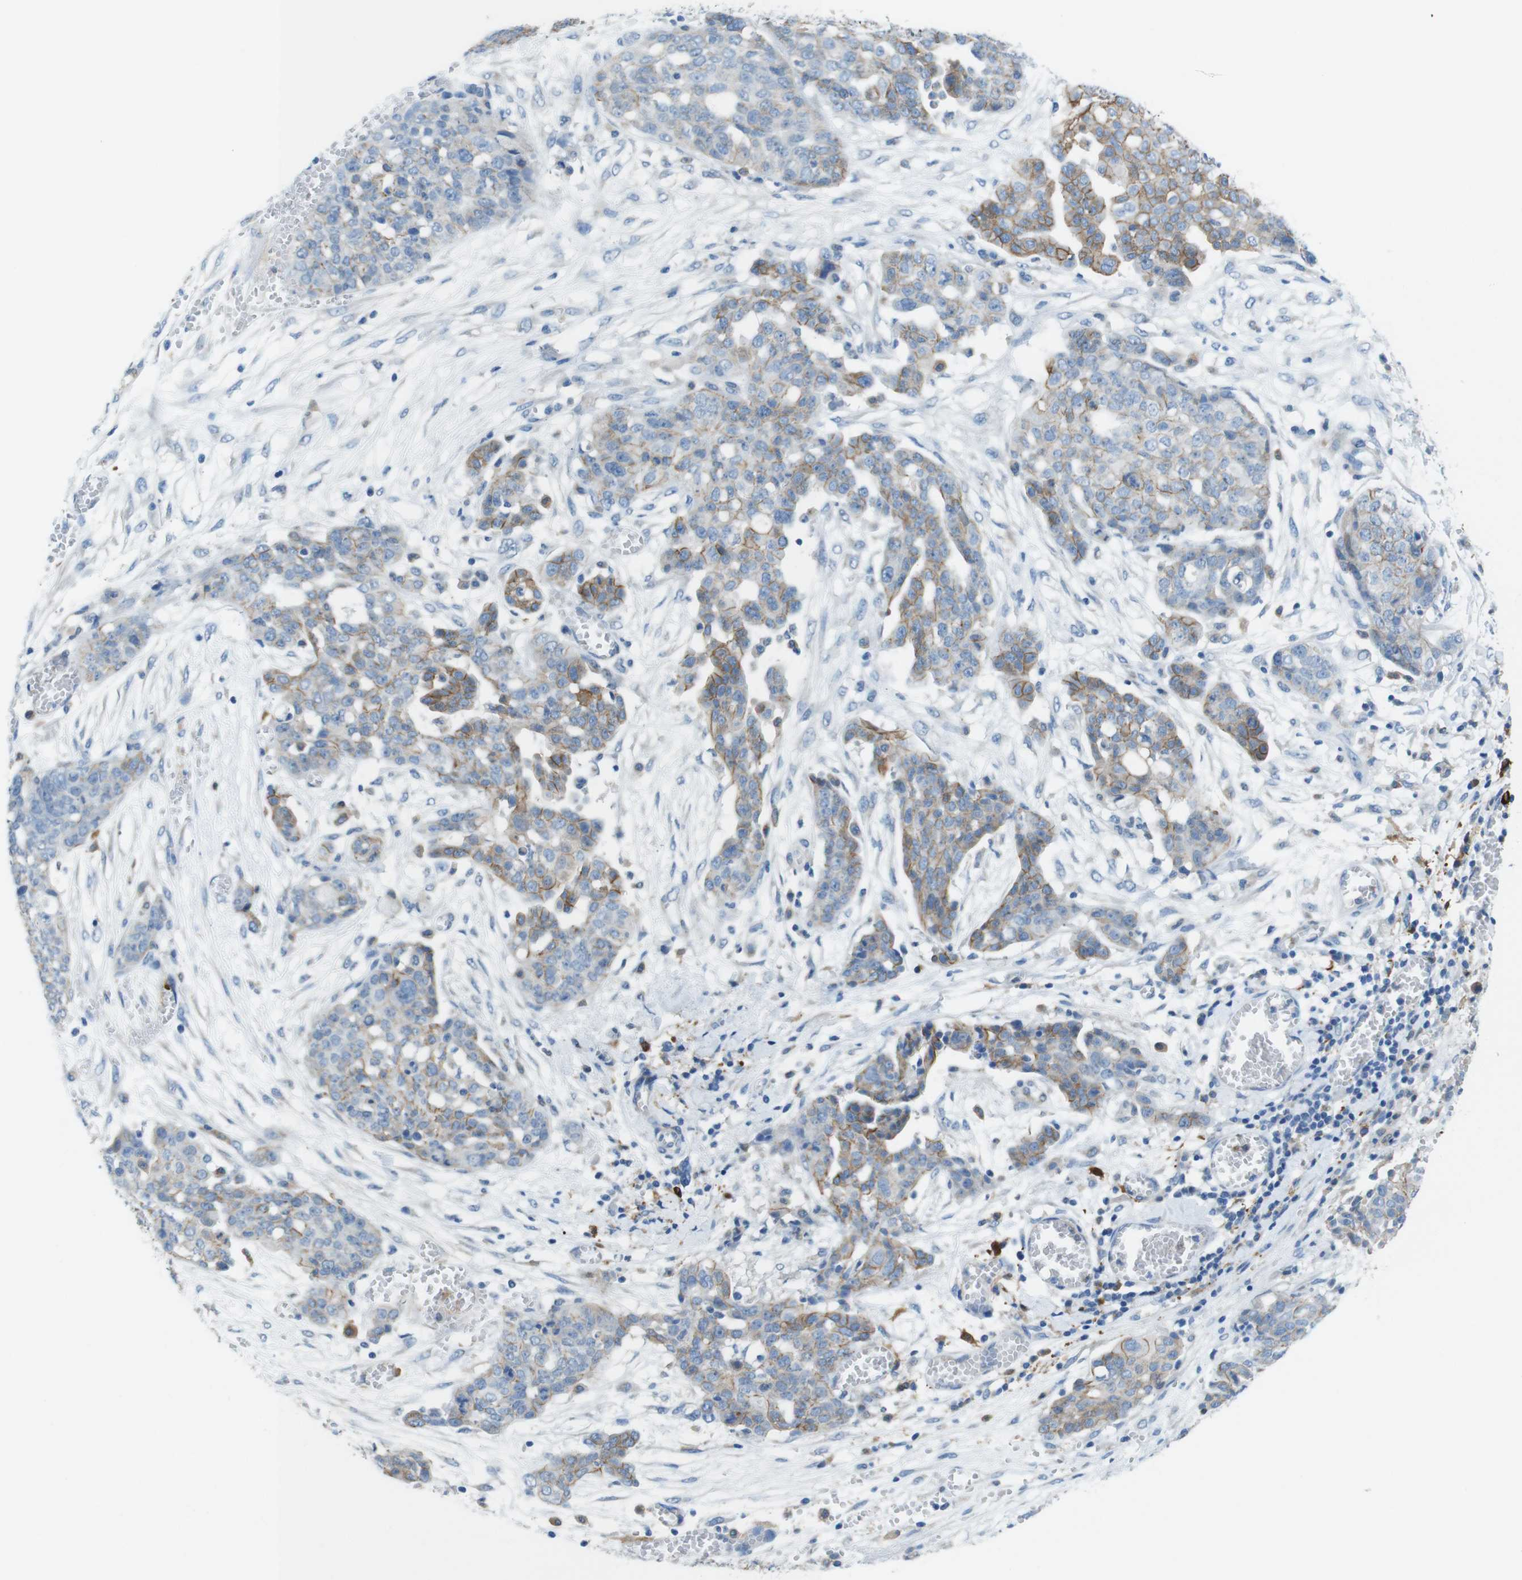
{"staining": {"intensity": "moderate", "quantity": "25%-75%", "location": "cytoplasmic/membranous"}, "tissue": "ovarian cancer", "cell_type": "Tumor cells", "image_type": "cancer", "snomed": [{"axis": "morphology", "description": "Cystadenocarcinoma, serous, NOS"}, {"axis": "topography", "description": "Soft tissue"}, {"axis": "topography", "description": "Ovary"}], "caption": "Immunohistochemical staining of ovarian cancer (serous cystadenocarcinoma) displays moderate cytoplasmic/membranous protein staining in approximately 25%-75% of tumor cells. Immunohistochemistry stains the protein of interest in brown and the nuclei are stained blue.", "gene": "CLMN", "patient": {"sex": "female", "age": 57}}